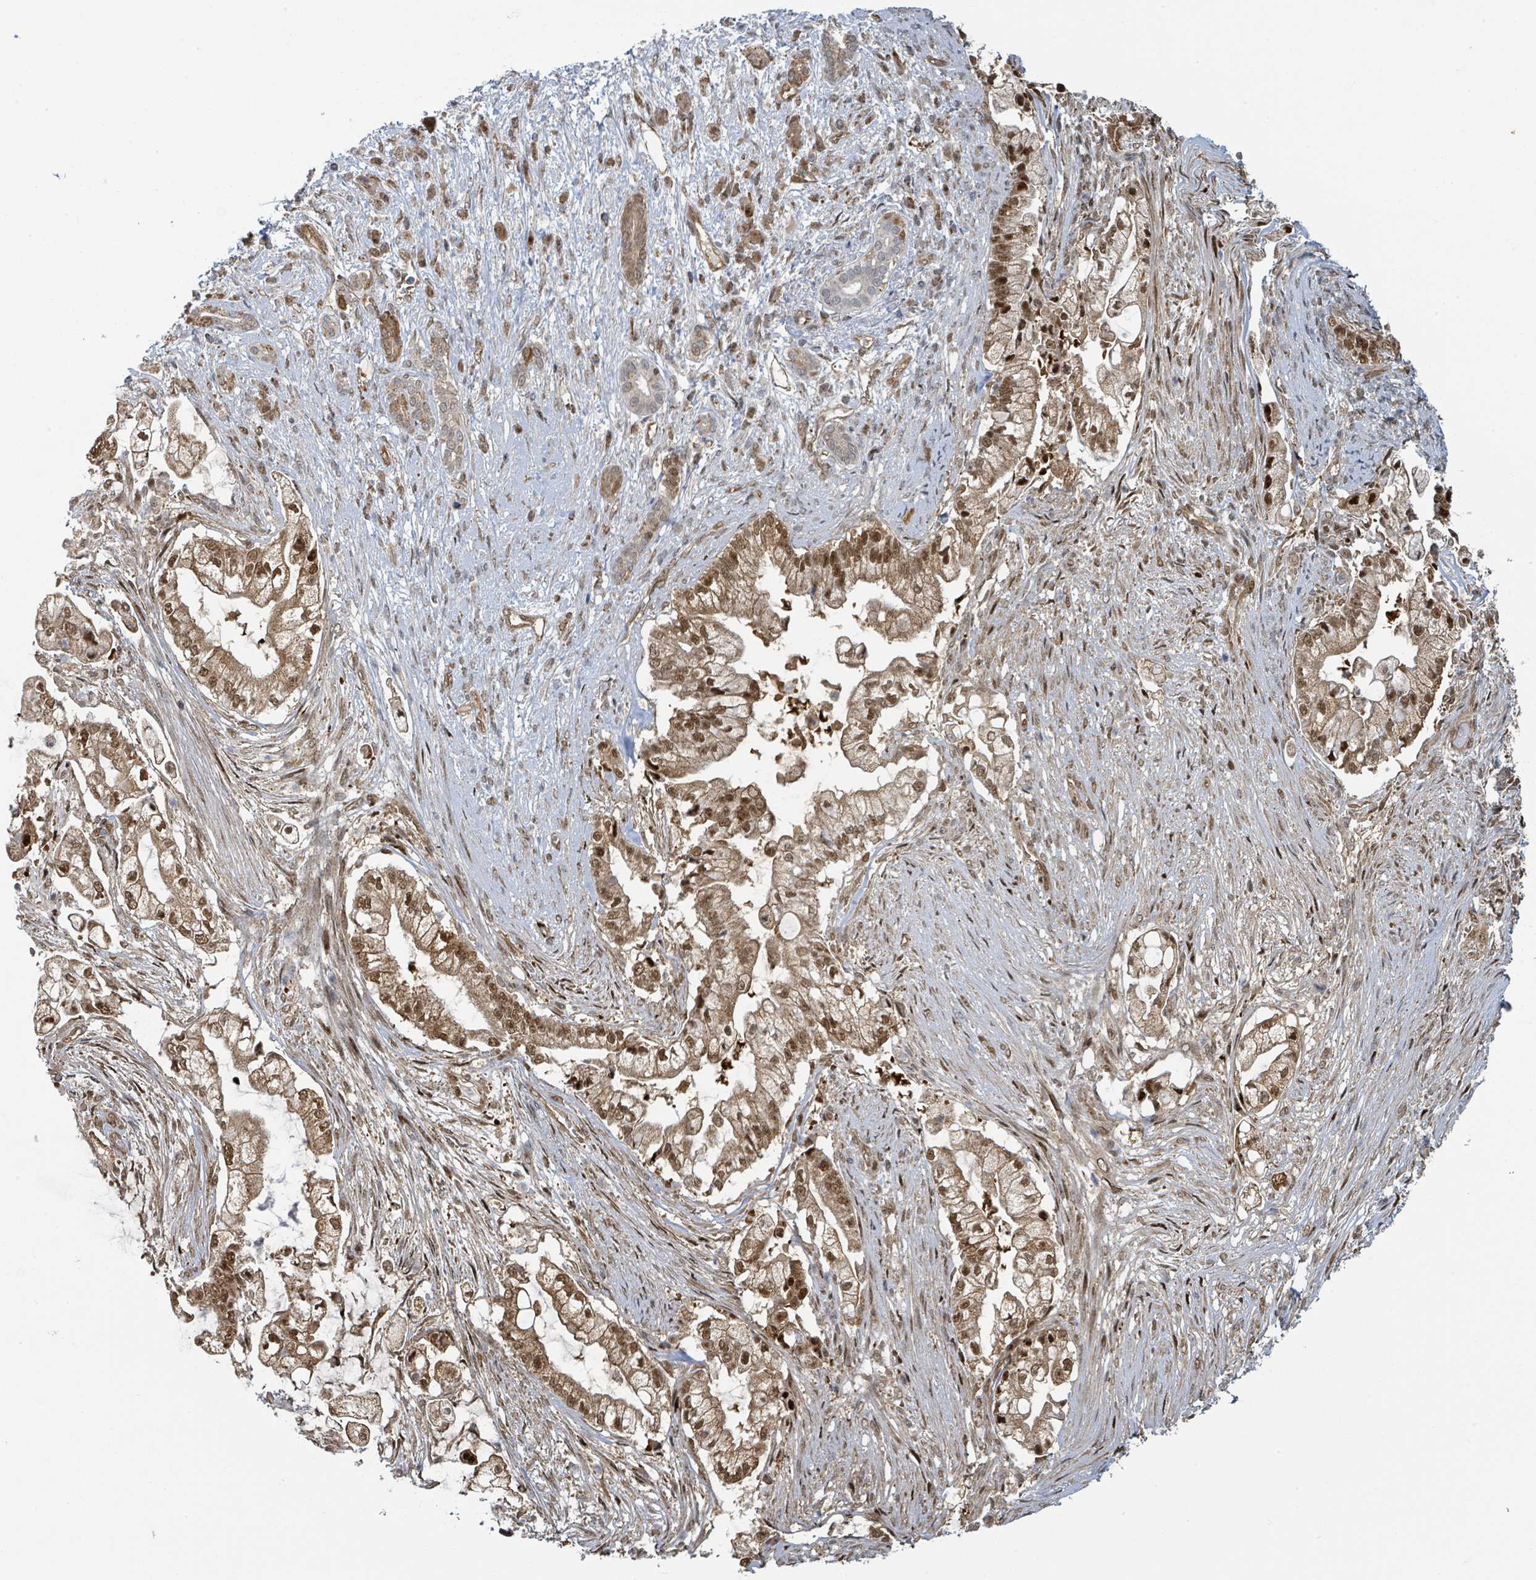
{"staining": {"intensity": "moderate", "quantity": ">75%", "location": "cytoplasmic/membranous,nuclear"}, "tissue": "pancreatic cancer", "cell_type": "Tumor cells", "image_type": "cancer", "snomed": [{"axis": "morphology", "description": "Adenocarcinoma, NOS"}, {"axis": "topography", "description": "Pancreas"}], "caption": "Immunohistochemistry (IHC) image of neoplastic tissue: pancreatic adenocarcinoma stained using immunohistochemistry (IHC) demonstrates medium levels of moderate protein expression localized specifically in the cytoplasmic/membranous and nuclear of tumor cells, appearing as a cytoplasmic/membranous and nuclear brown color.", "gene": "PSMB7", "patient": {"sex": "female", "age": 69}}